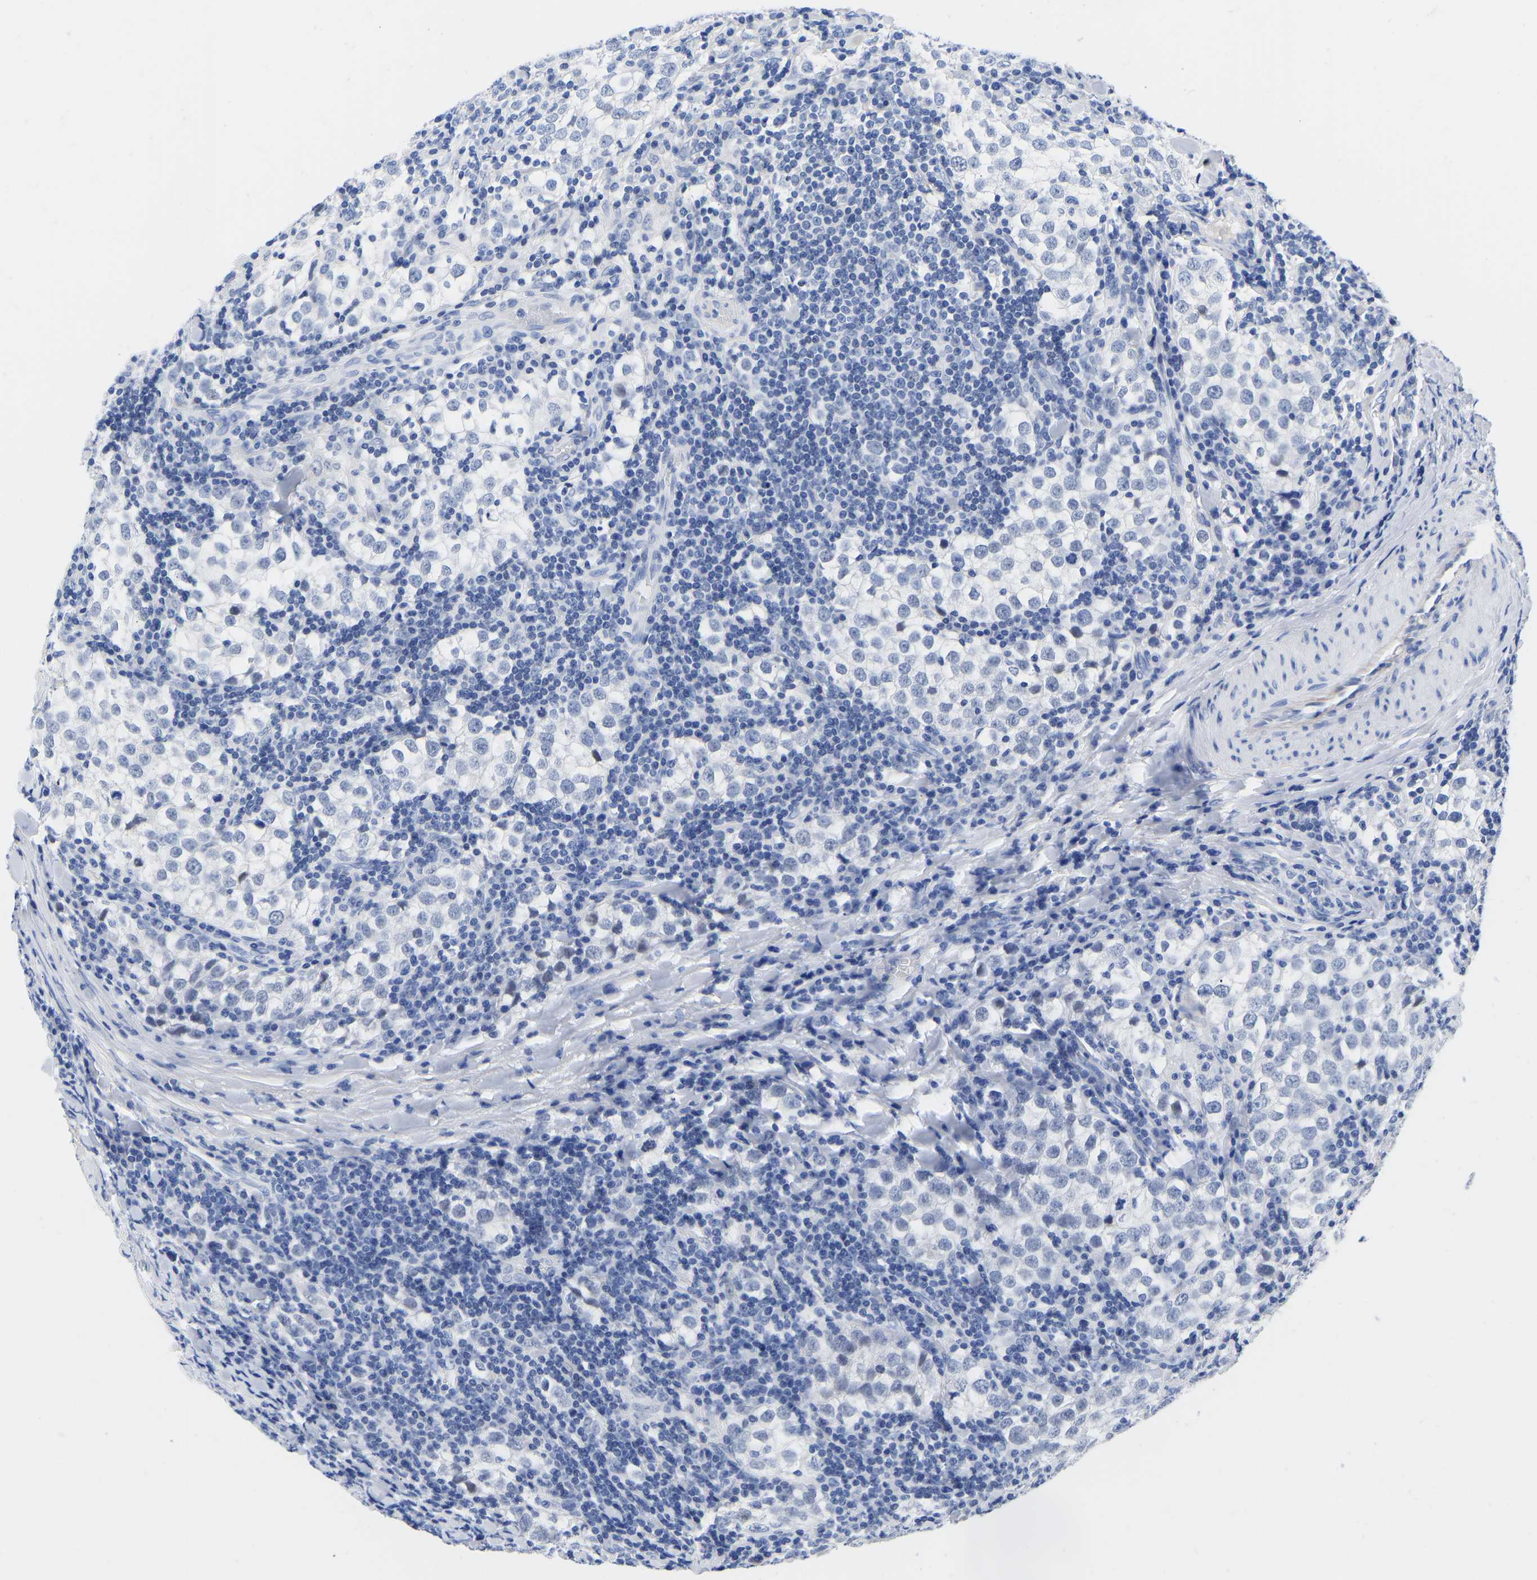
{"staining": {"intensity": "negative", "quantity": "none", "location": "none"}, "tissue": "testis cancer", "cell_type": "Tumor cells", "image_type": "cancer", "snomed": [{"axis": "morphology", "description": "Seminoma, NOS"}, {"axis": "morphology", "description": "Carcinoma, Embryonal, NOS"}, {"axis": "topography", "description": "Testis"}], "caption": "Human seminoma (testis) stained for a protein using immunohistochemistry displays no positivity in tumor cells.", "gene": "GPA33", "patient": {"sex": "male", "age": 36}}